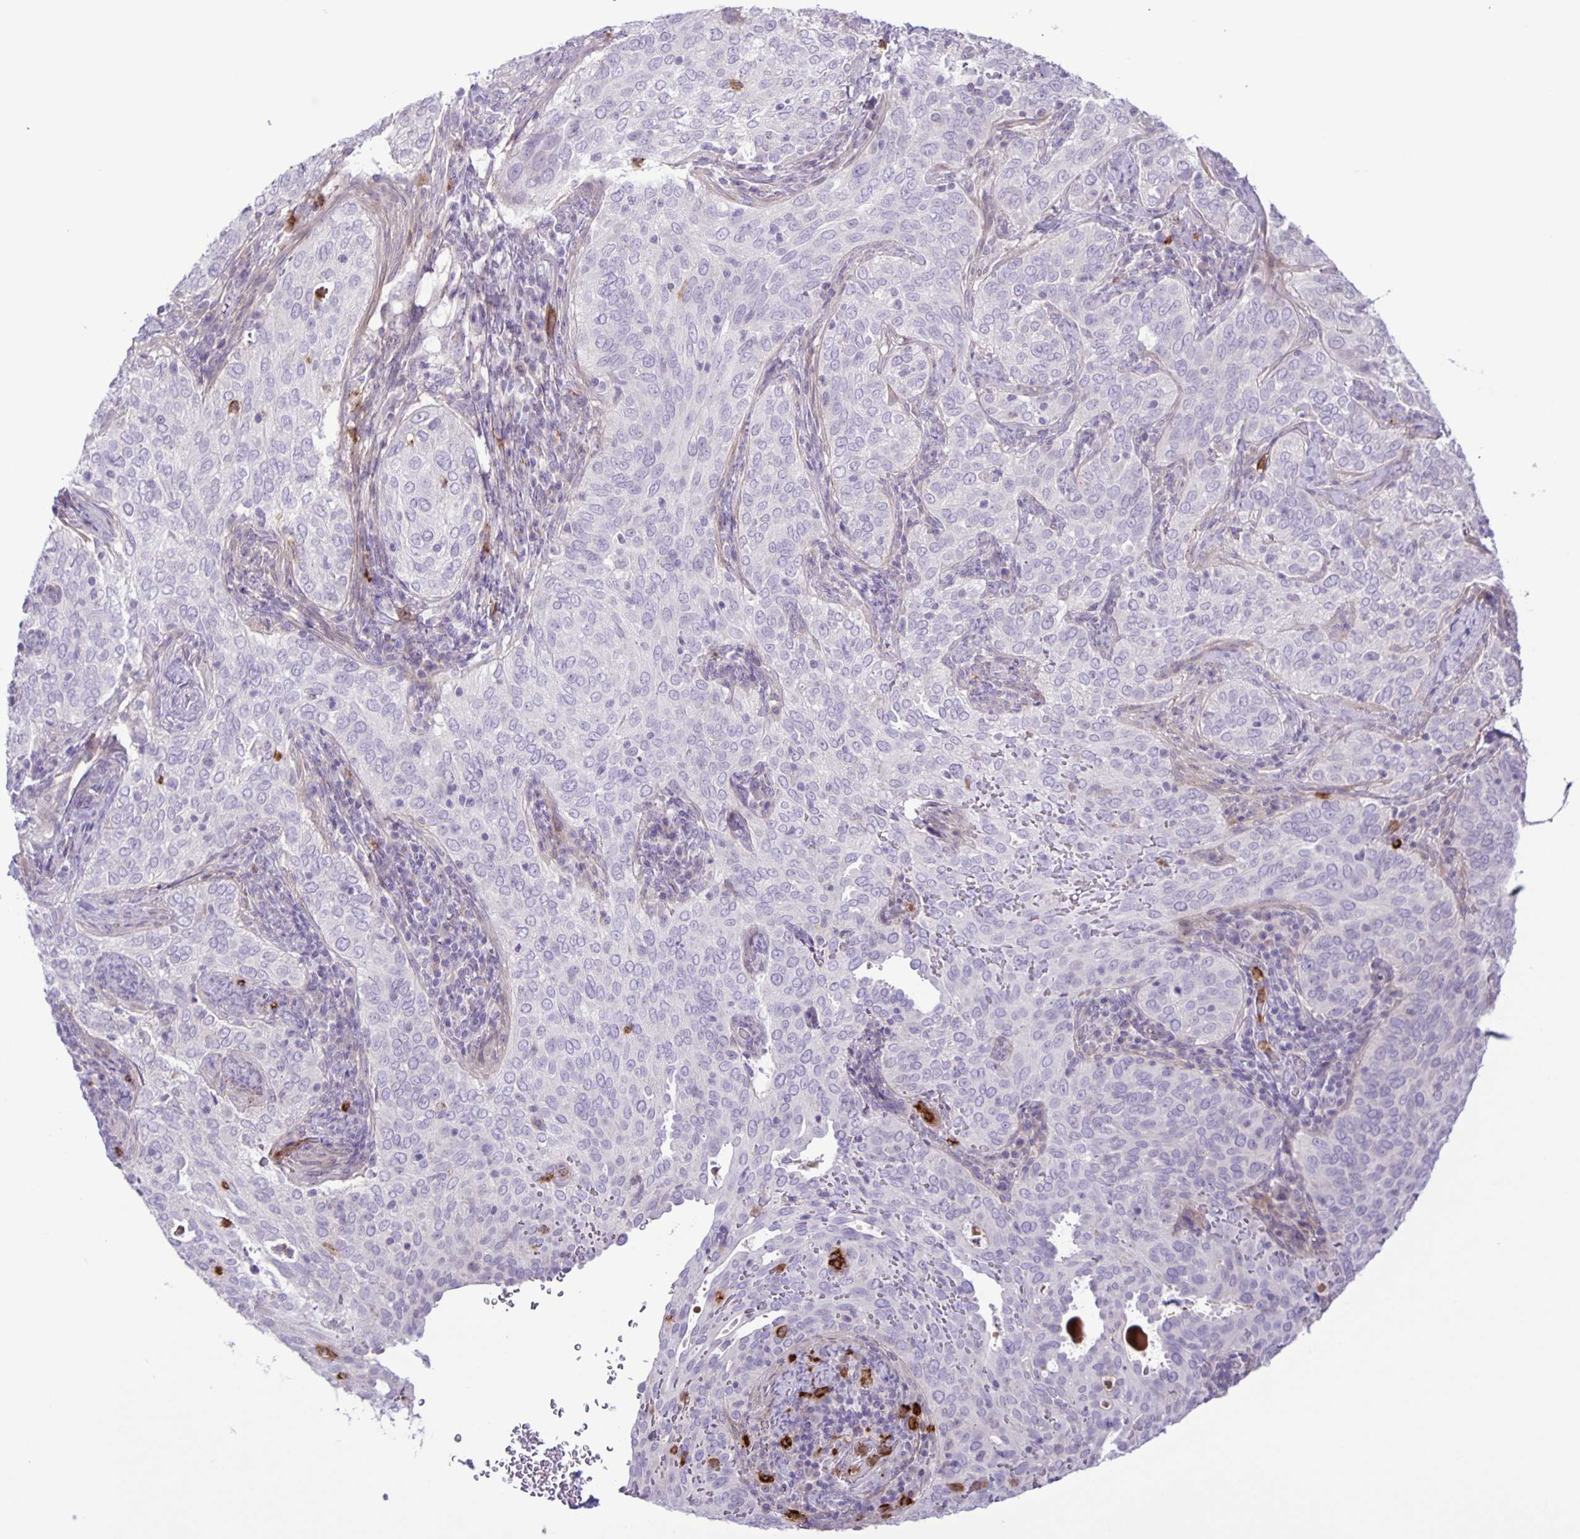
{"staining": {"intensity": "negative", "quantity": "none", "location": "none"}, "tissue": "cervical cancer", "cell_type": "Tumor cells", "image_type": "cancer", "snomed": [{"axis": "morphology", "description": "Squamous cell carcinoma, NOS"}, {"axis": "topography", "description": "Cervix"}], "caption": "The immunohistochemistry histopathology image has no significant staining in tumor cells of squamous cell carcinoma (cervical) tissue. (DAB (3,3'-diaminobenzidine) immunohistochemistry visualized using brightfield microscopy, high magnification).", "gene": "ADCK1", "patient": {"sex": "female", "age": 38}}